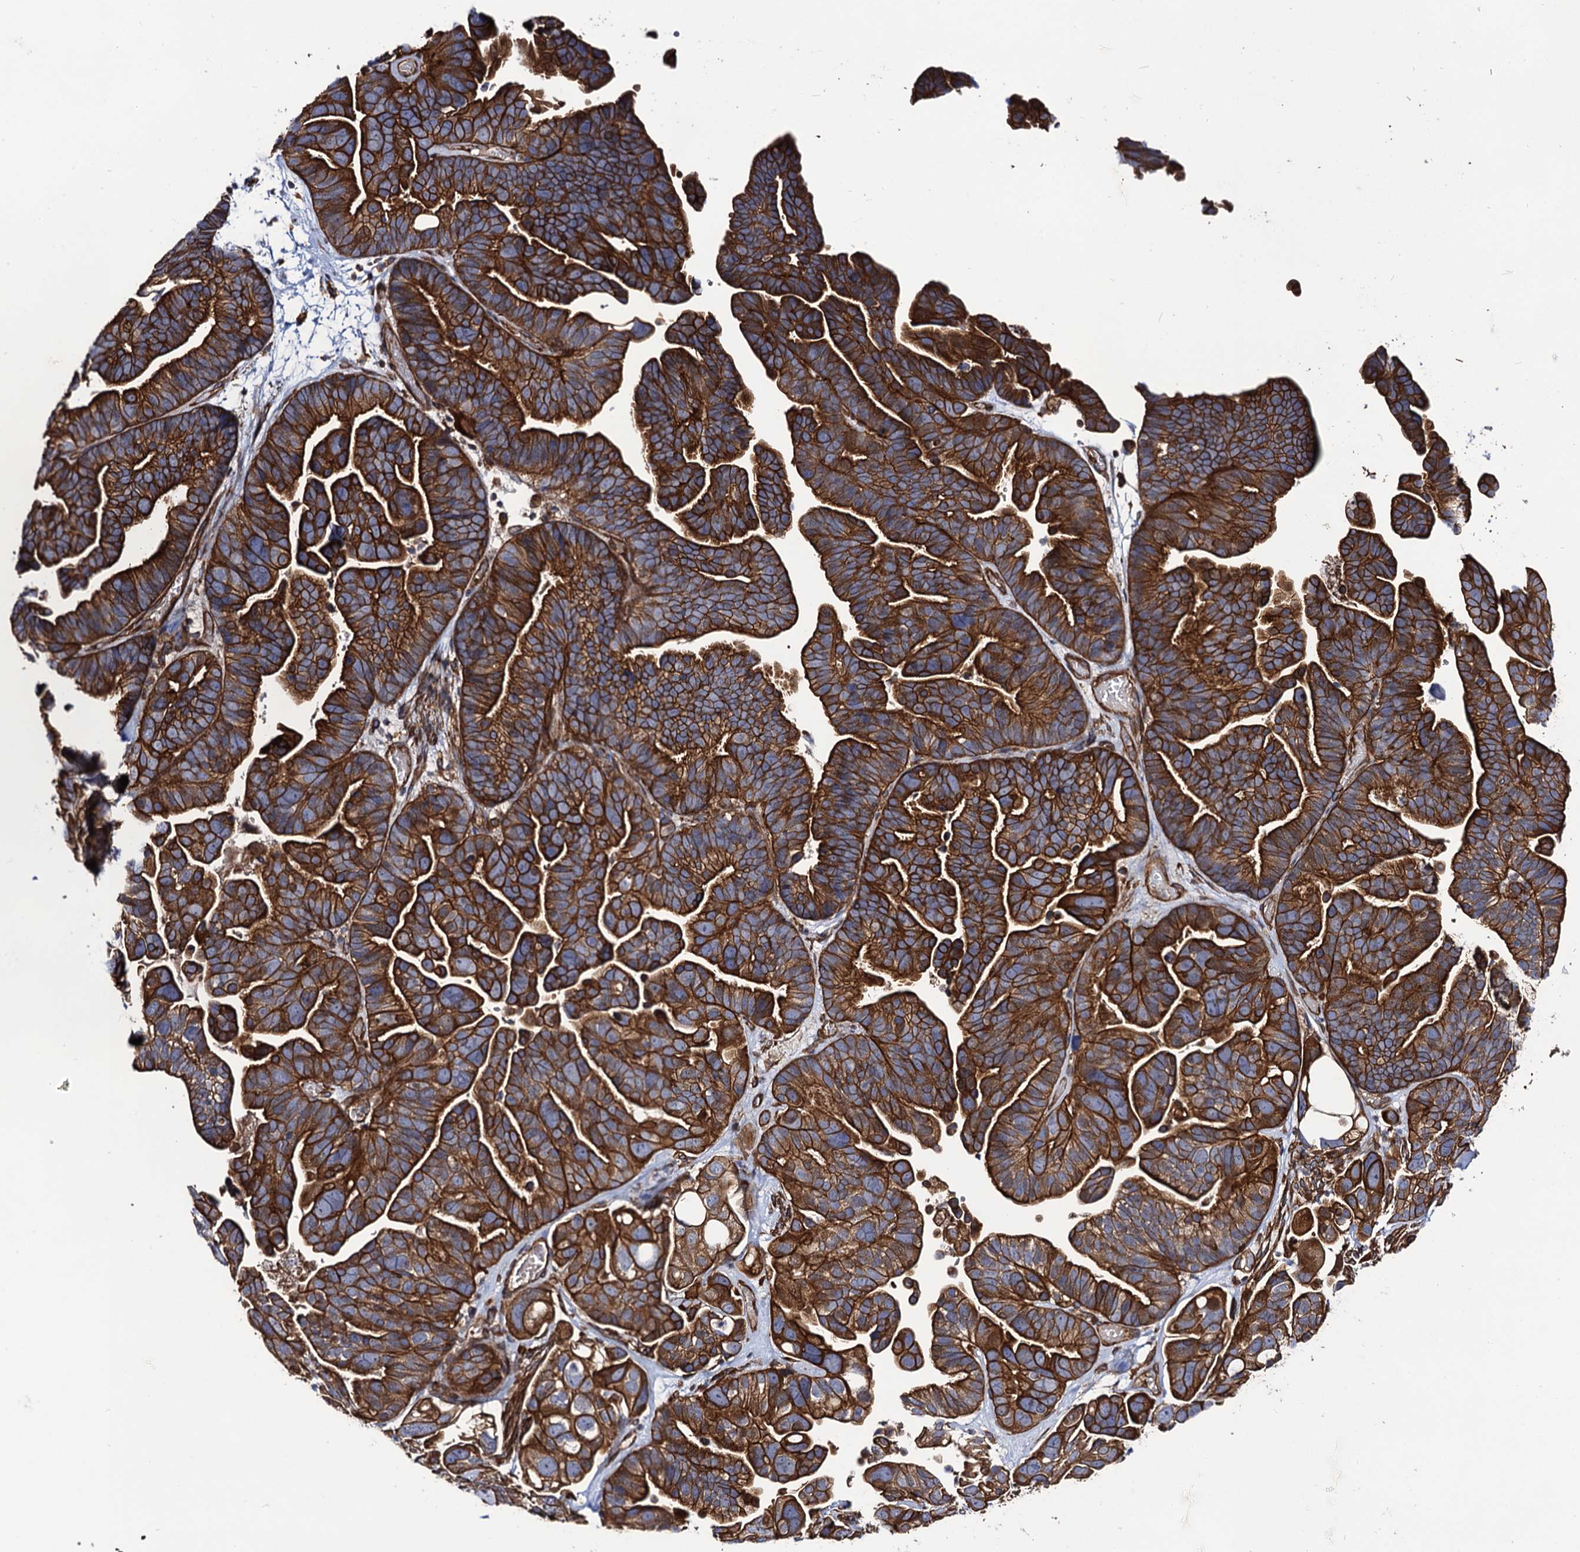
{"staining": {"intensity": "strong", "quantity": ">75%", "location": "cytoplasmic/membranous"}, "tissue": "ovarian cancer", "cell_type": "Tumor cells", "image_type": "cancer", "snomed": [{"axis": "morphology", "description": "Cystadenocarcinoma, serous, NOS"}, {"axis": "topography", "description": "Ovary"}], "caption": "Serous cystadenocarcinoma (ovarian) was stained to show a protein in brown. There is high levels of strong cytoplasmic/membranous expression in about >75% of tumor cells.", "gene": "CIP2A", "patient": {"sex": "female", "age": 56}}